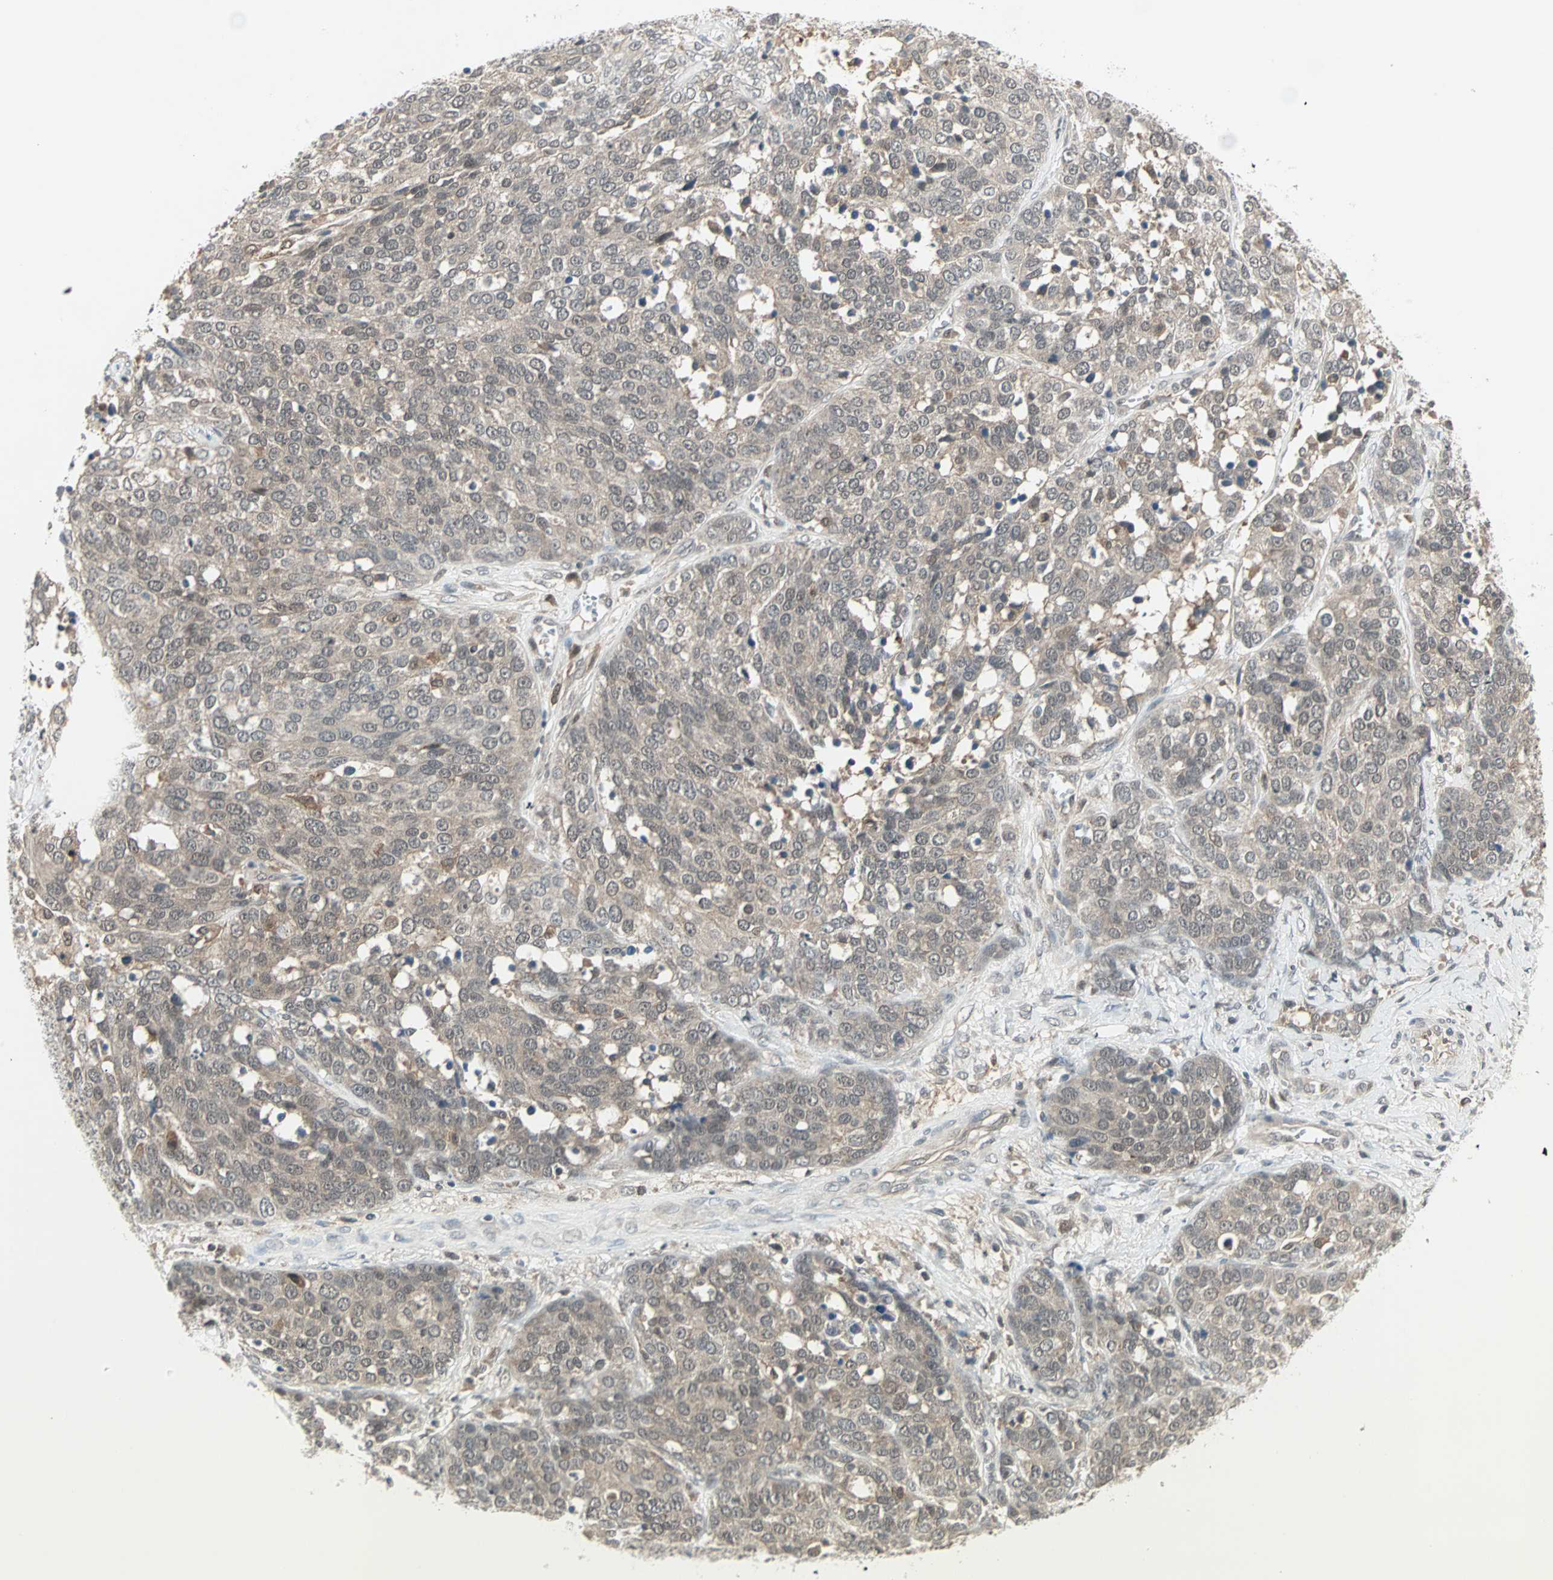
{"staining": {"intensity": "weak", "quantity": "25%-75%", "location": "cytoplasmic/membranous"}, "tissue": "ovarian cancer", "cell_type": "Tumor cells", "image_type": "cancer", "snomed": [{"axis": "morphology", "description": "Cystadenocarcinoma, serous, NOS"}, {"axis": "topography", "description": "Ovary"}], "caption": "Ovarian cancer (serous cystadenocarcinoma) stained for a protein (brown) shows weak cytoplasmic/membranous positive positivity in approximately 25%-75% of tumor cells.", "gene": "PTPA", "patient": {"sex": "female", "age": 44}}